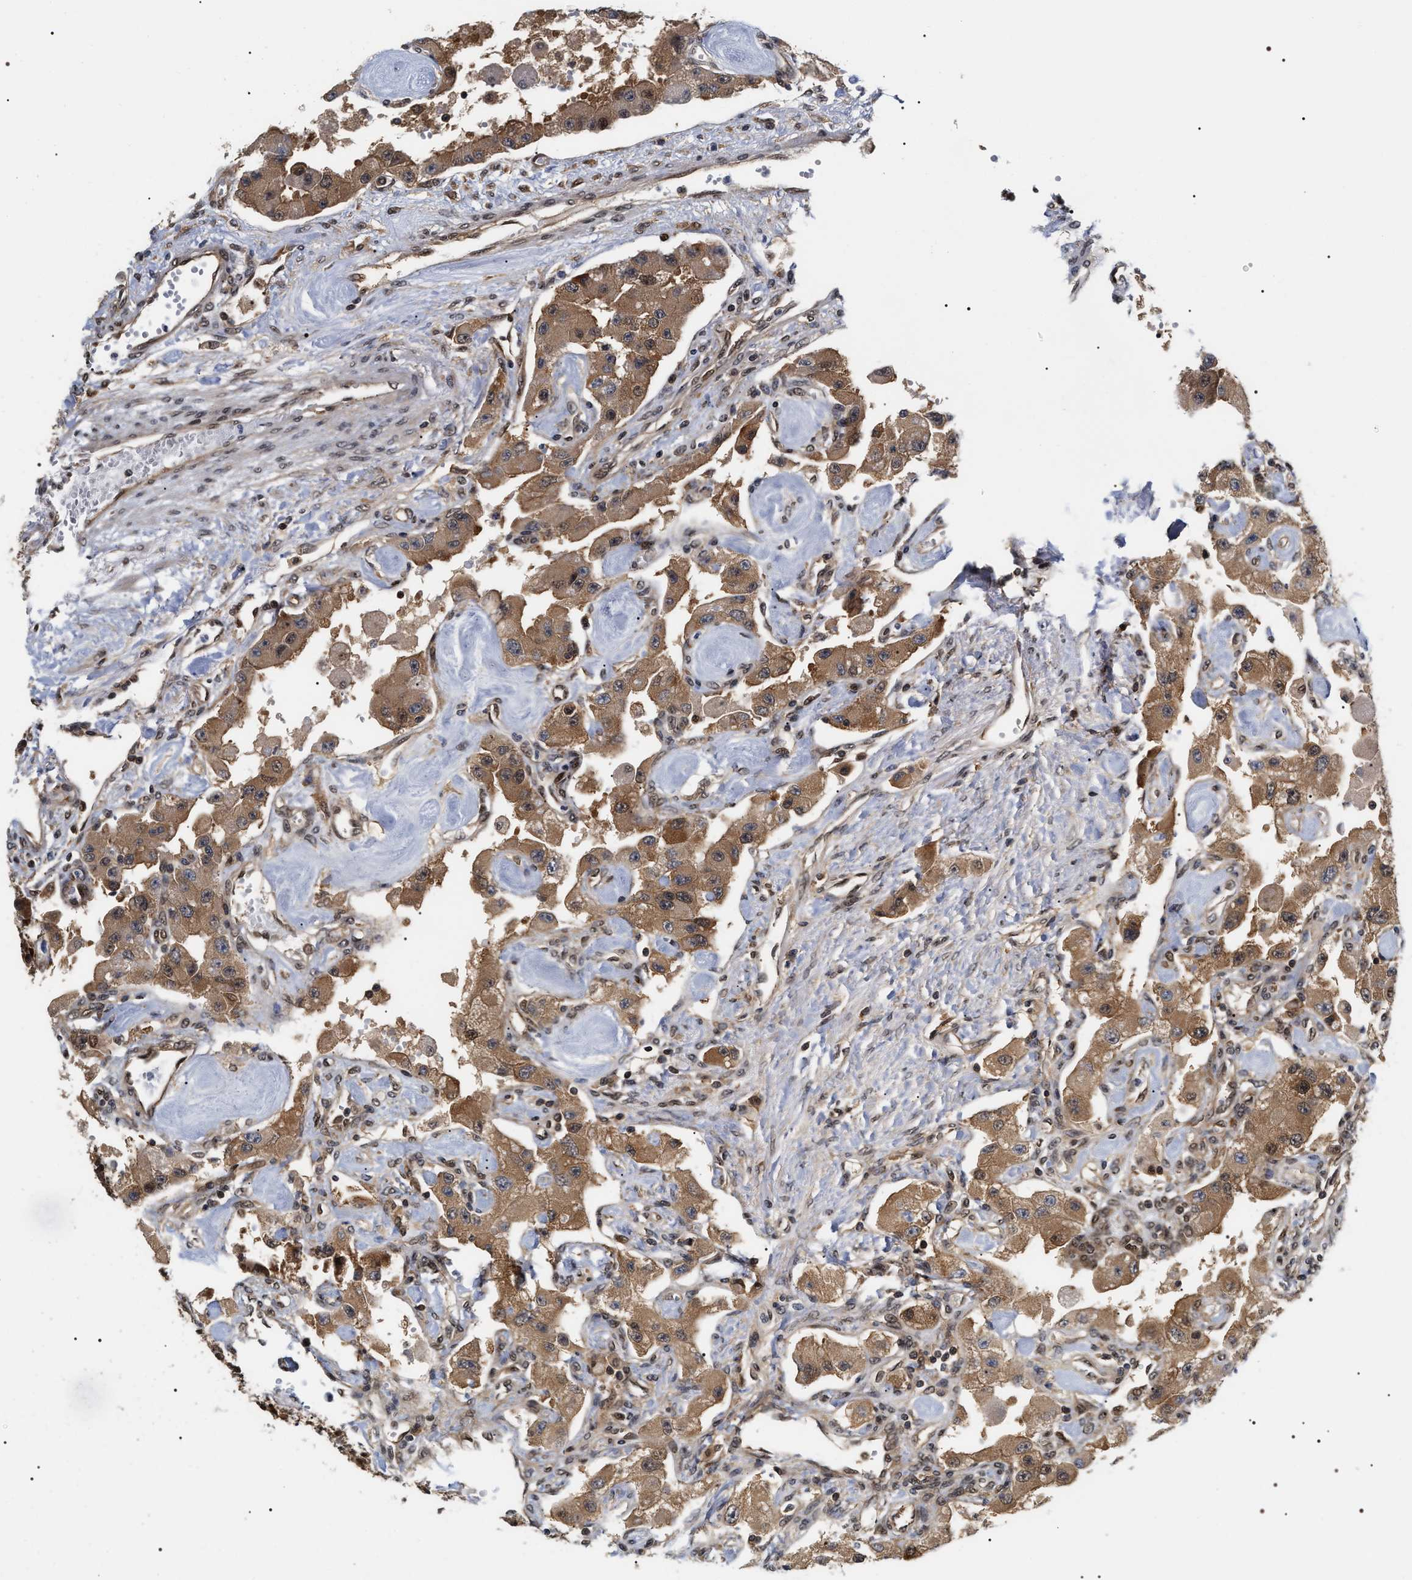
{"staining": {"intensity": "moderate", "quantity": ">75%", "location": "cytoplasmic/membranous,nuclear"}, "tissue": "carcinoid", "cell_type": "Tumor cells", "image_type": "cancer", "snomed": [{"axis": "morphology", "description": "Carcinoid, malignant, NOS"}, {"axis": "topography", "description": "Pancreas"}], "caption": "DAB immunohistochemical staining of human malignant carcinoid reveals moderate cytoplasmic/membranous and nuclear protein positivity in about >75% of tumor cells.", "gene": "BAG6", "patient": {"sex": "male", "age": 41}}